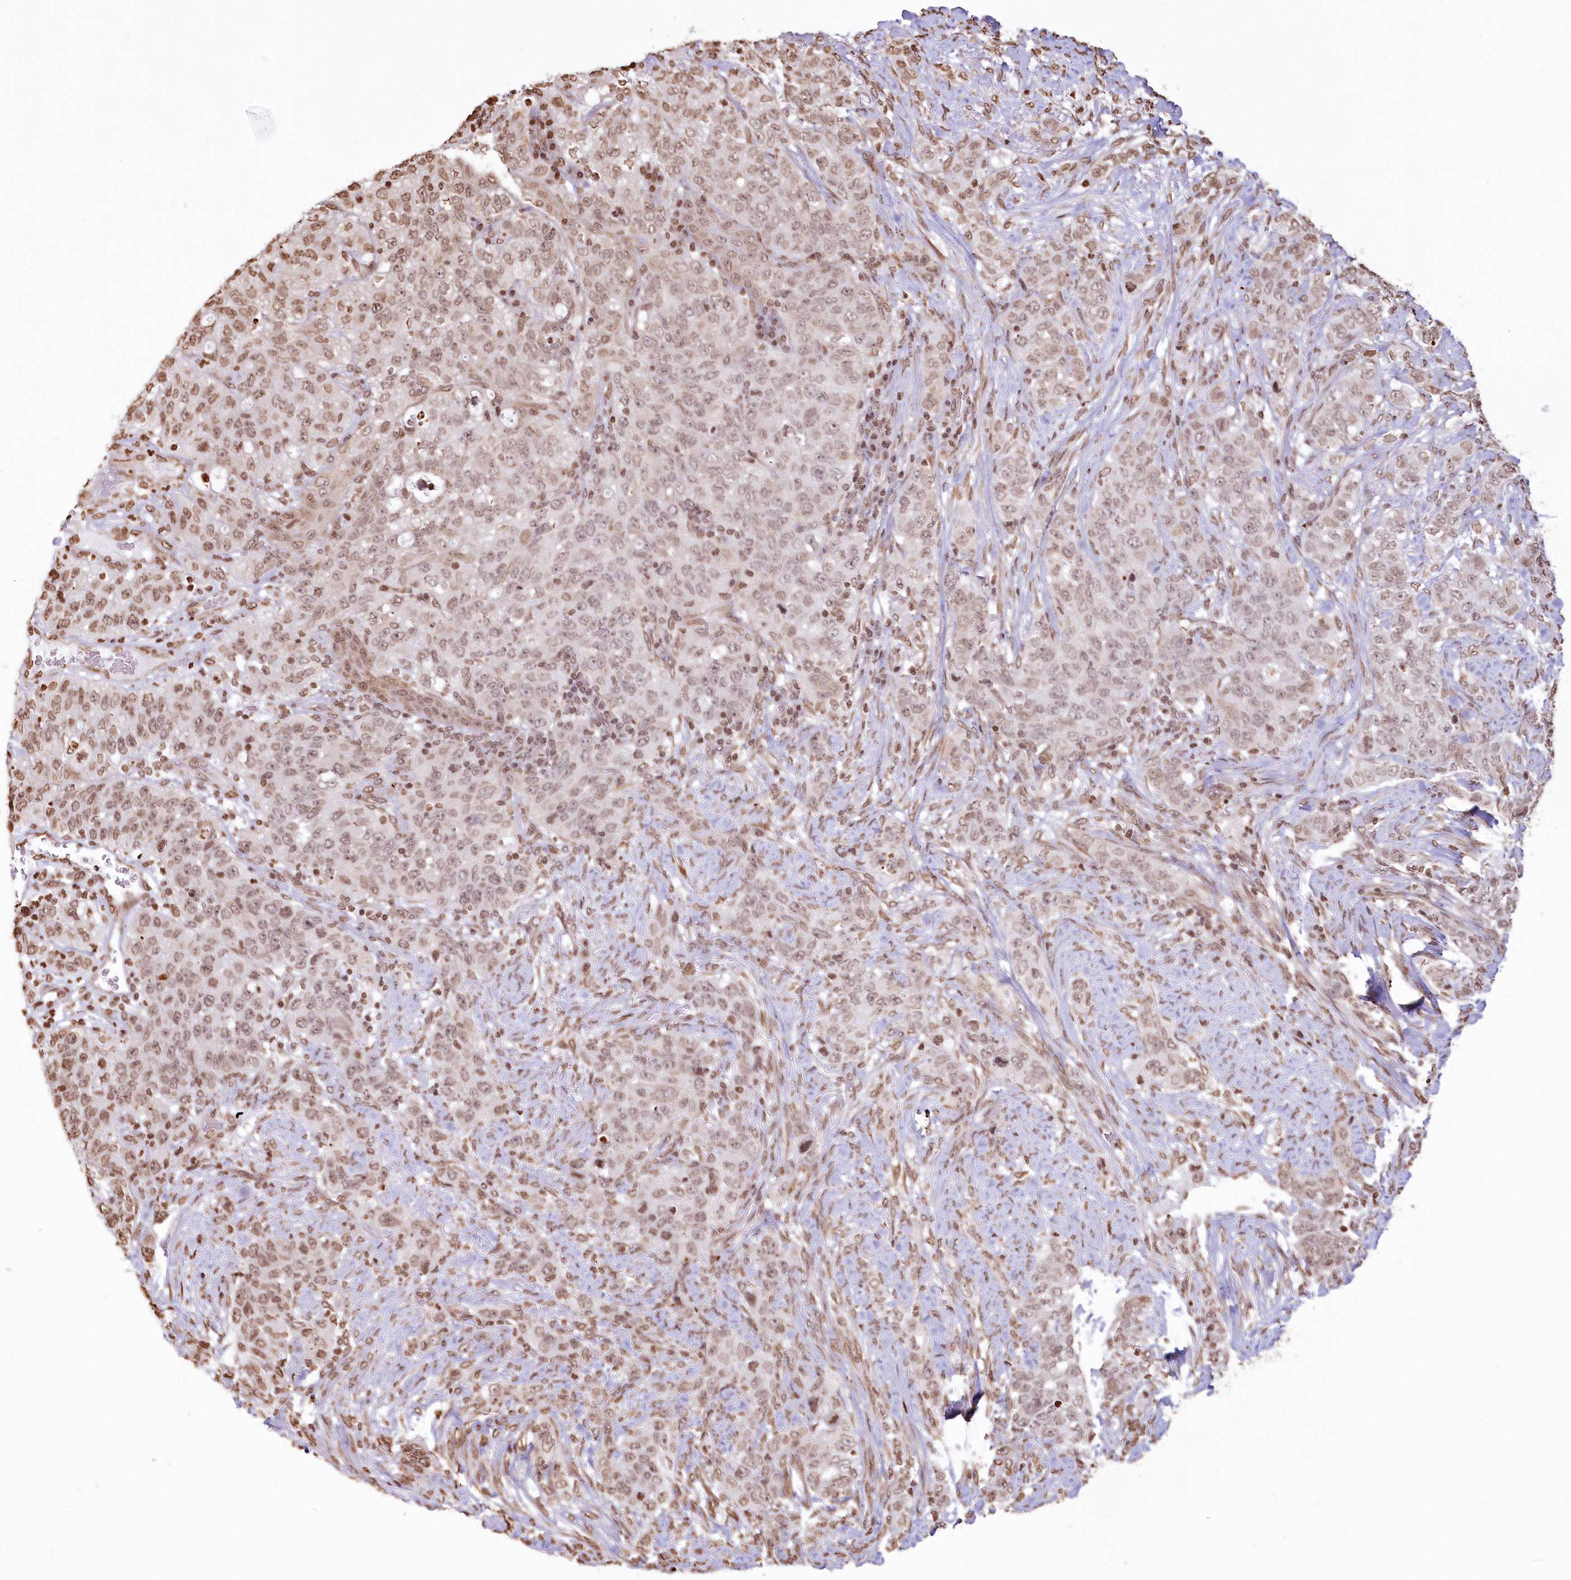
{"staining": {"intensity": "moderate", "quantity": ">75%", "location": "nuclear"}, "tissue": "stomach cancer", "cell_type": "Tumor cells", "image_type": "cancer", "snomed": [{"axis": "morphology", "description": "Adenocarcinoma, NOS"}, {"axis": "topography", "description": "Stomach"}], "caption": "Stomach cancer (adenocarcinoma) stained with DAB (3,3'-diaminobenzidine) immunohistochemistry demonstrates medium levels of moderate nuclear expression in about >75% of tumor cells. (DAB (3,3'-diaminobenzidine) IHC, brown staining for protein, blue staining for nuclei).", "gene": "FAM13A", "patient": {"sex": "male", "age": 48}}